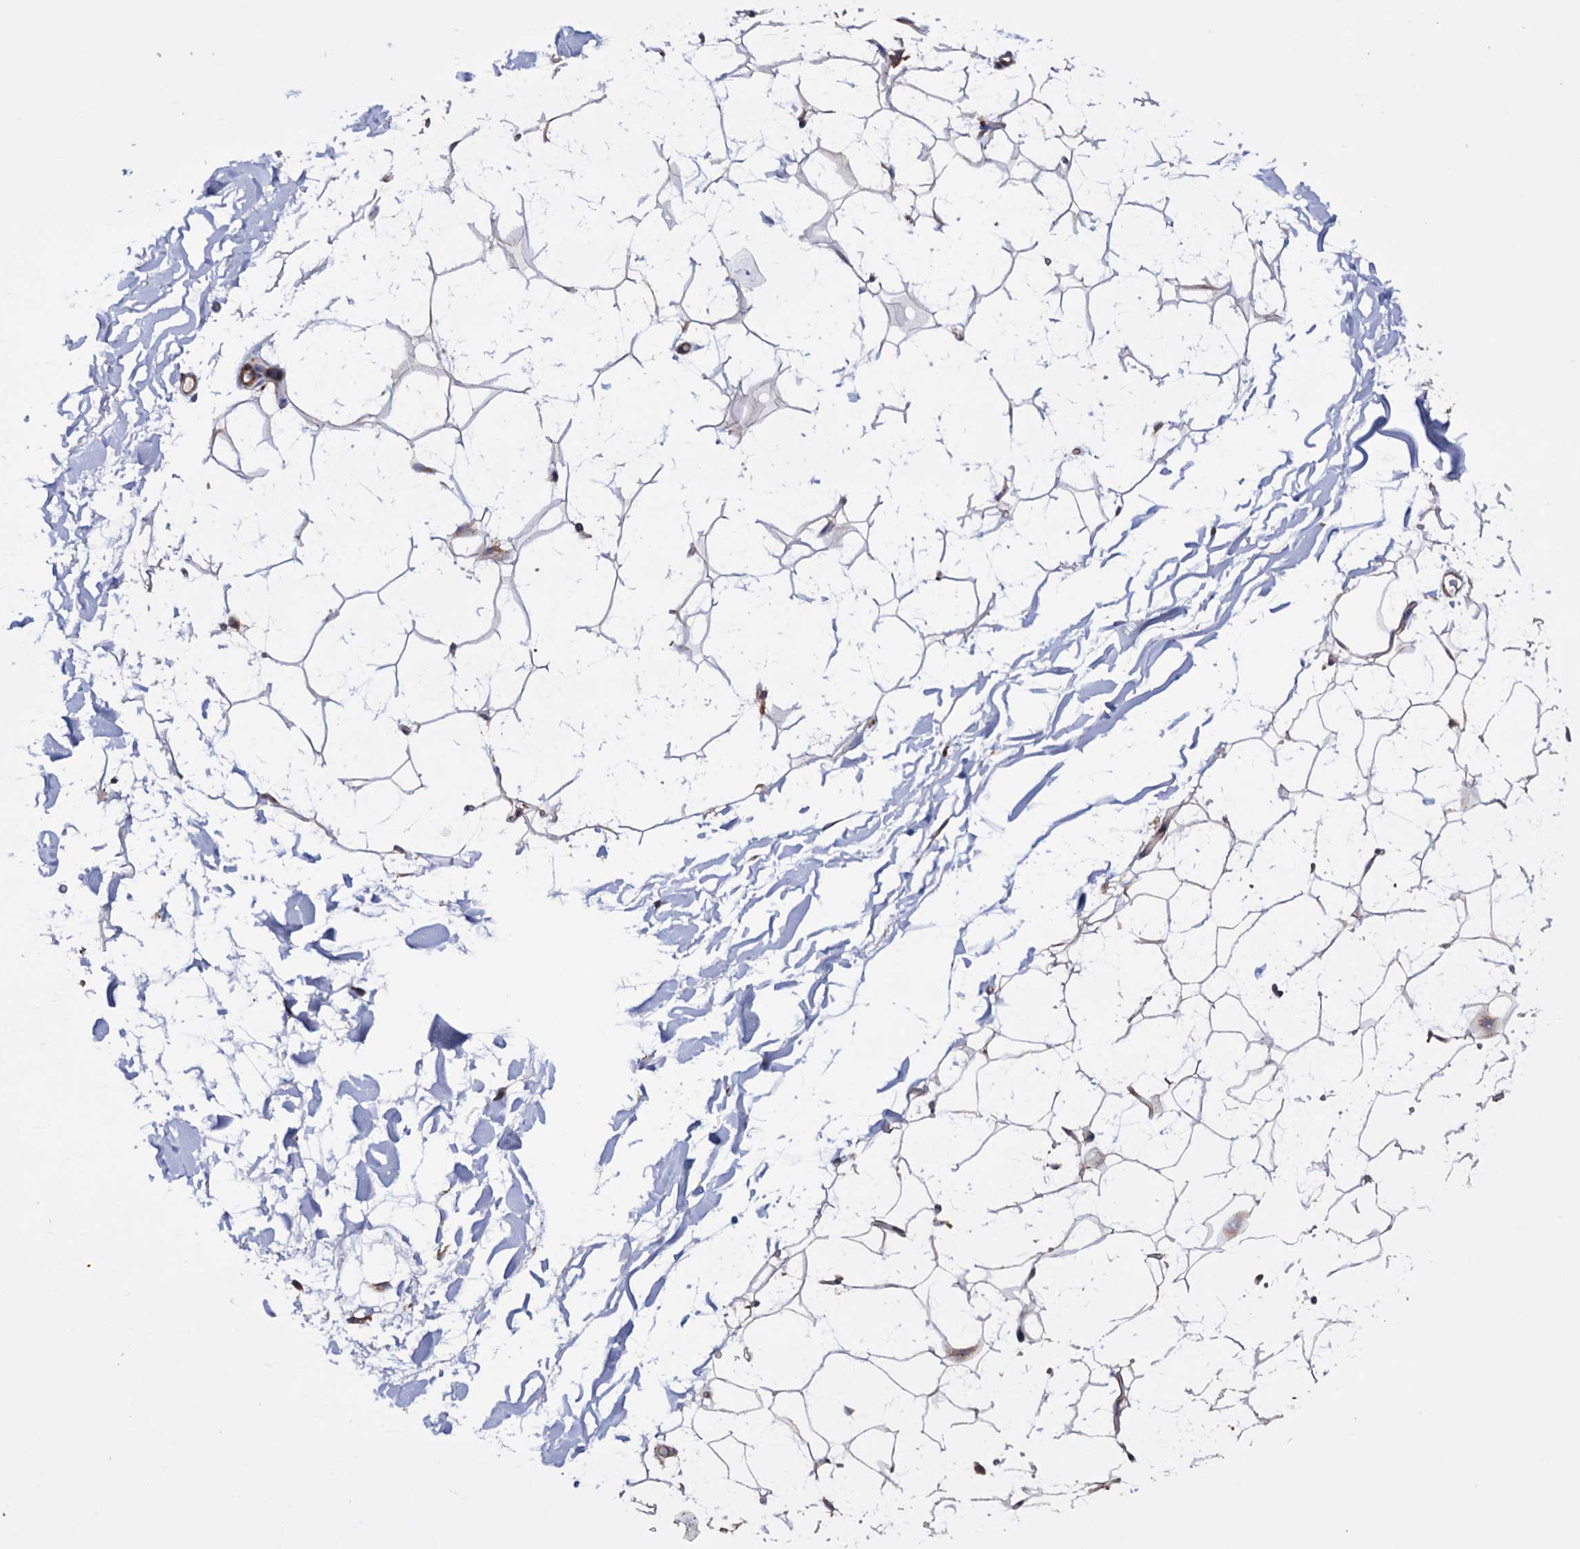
{"staining": {"intensity": "moderate", "quantity": "<25%", "location": "cytoplasmic/membranous"}, "tissue": "adipose tissue", "cell_type": "Adipocytes", "image_type": "normal", "snomed": [{"axis": "morphology", "description": "Normal tissue, NOS"}, {"axis": "topography", "description": "Breast"}], "caption": "Protein analysis of unremarkable adipose tissue demonstrates moderate cytoplasmic/membranous positivity in approximately <25% of adipocytes.", "gene": "FERMT2", "patient": {"sex": "female", "age": 26}}